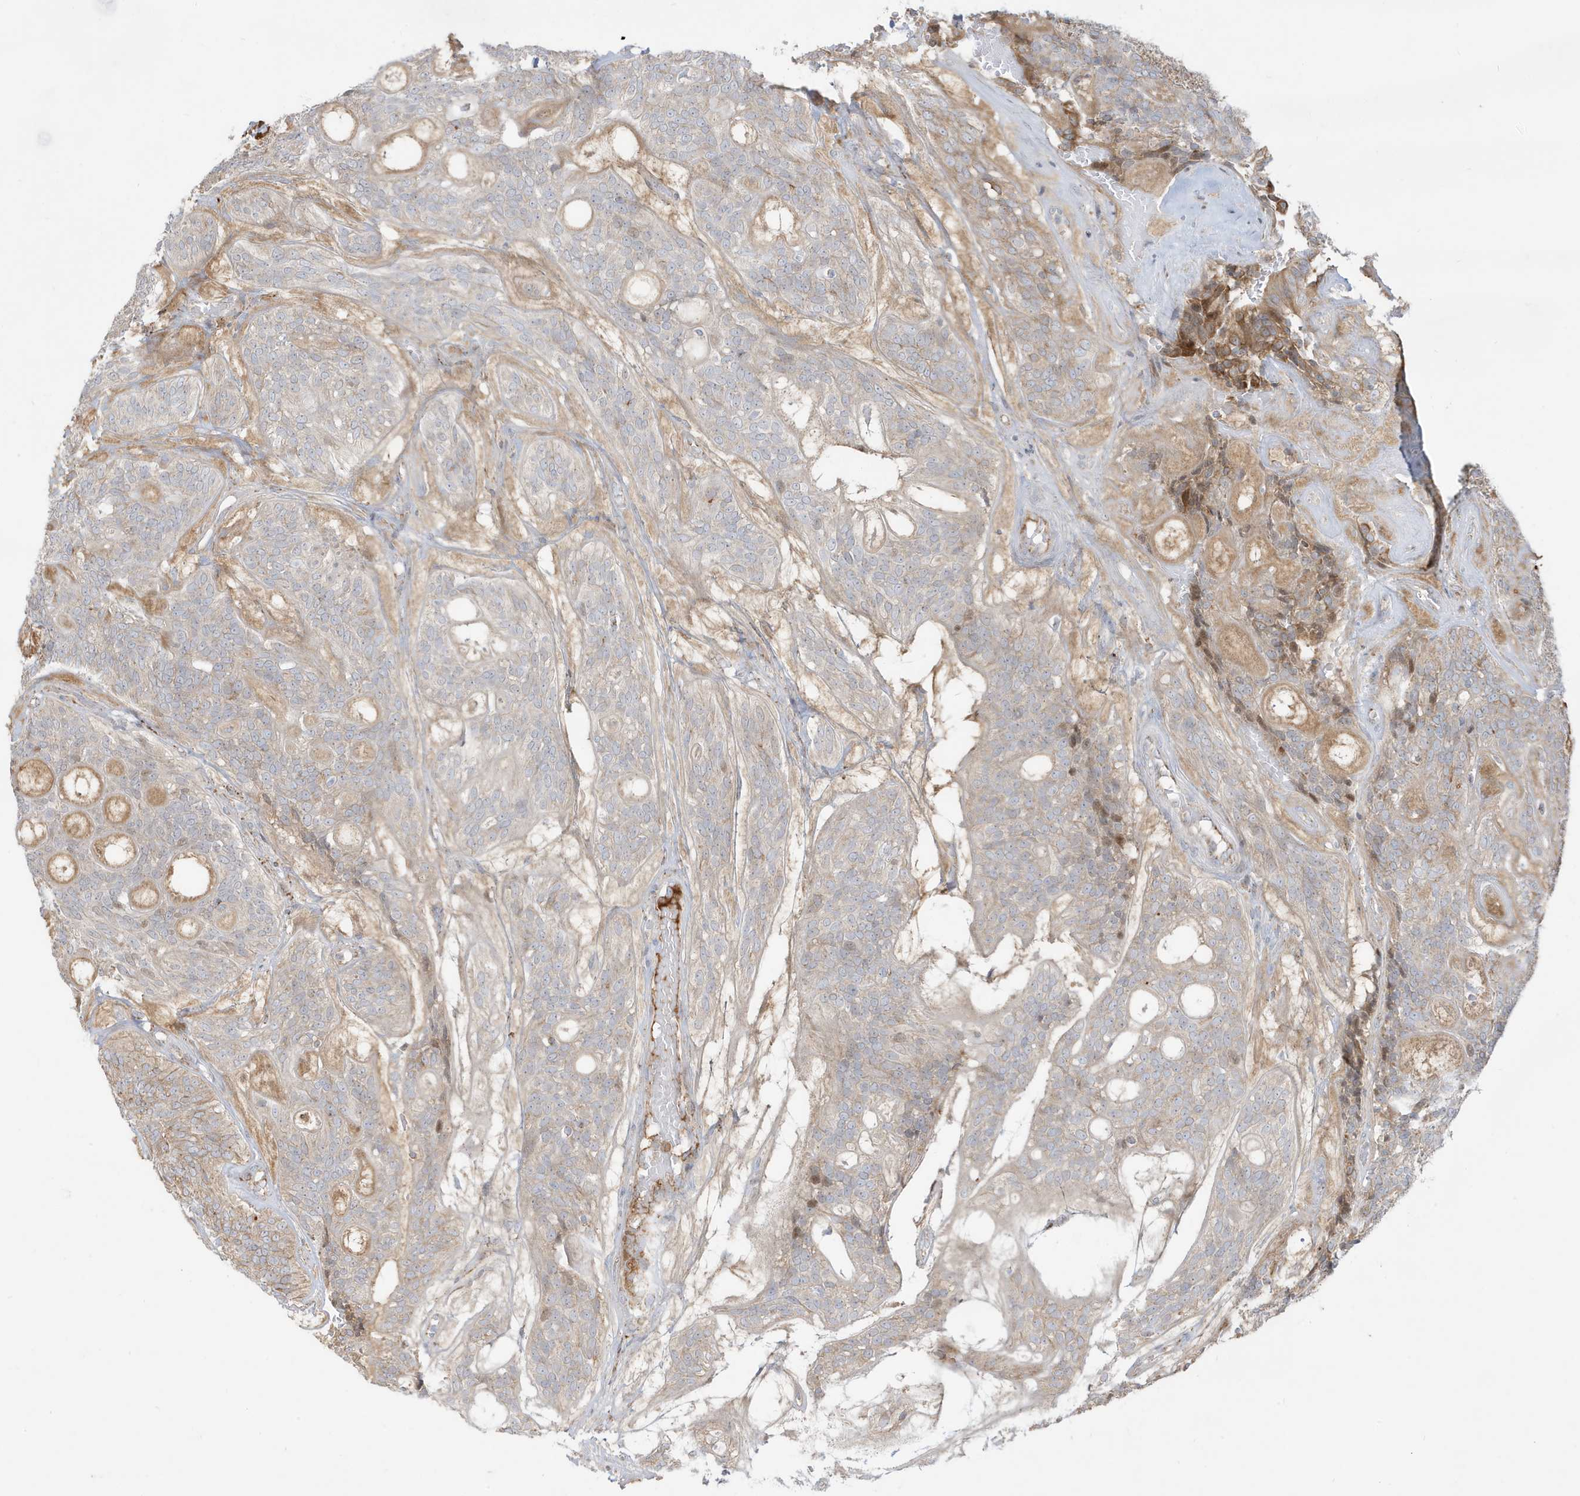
{"staining": {"intensity": "weak", "quantity": "<25%", "location": "cytoplasmic/membranous"}, "tissue": "head and neck cancer", "cell_type": "Tumor cells", "image_type": "cancer", "snomed": [{"axis": "morphology", "description": "Adenocarcinoma, NOS"}, {"axis": "topography", "description": "Head-Neck"}], "caption": "Immunohistochemistry of head and neck cancer displays no staining in tumor cells.", "gene": "IFT57", "patient": {"sex": "male", "age": 66}}